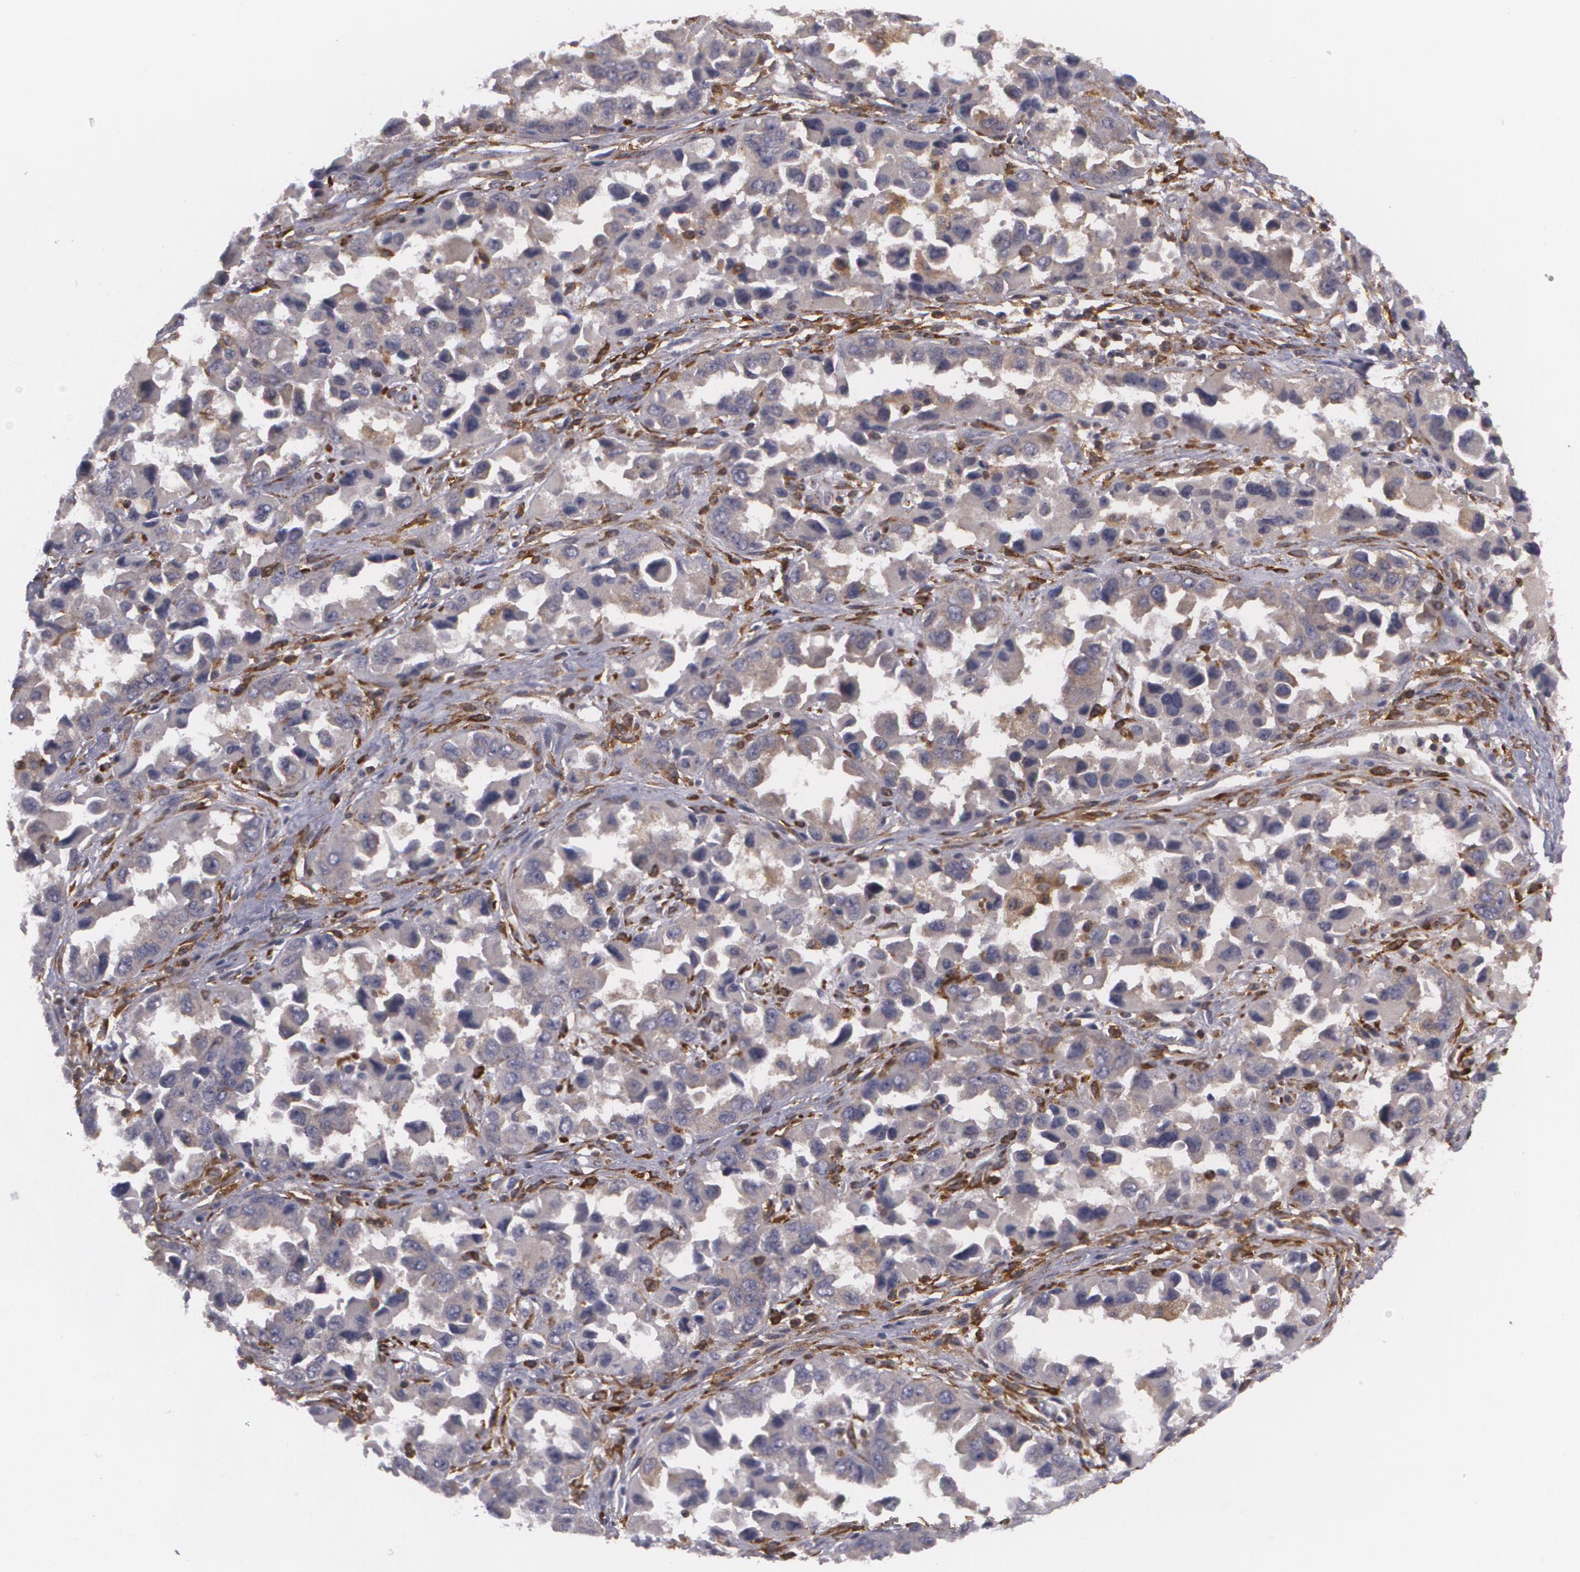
{"staining": {"intensity": "weak", "quantity": "<25%", "location": "cytoplasmic/membranous"}, "tissue": "ovarian cancer", "cell_type": "Tumor cells", "image_type": "cancer", "snomed": [{"axis": "morphology", "description": "Cystadenocarcinoma, serous, NOS"}, {"axis": "topography", "description": "Ovary"}], "caption": "Human ovarian cancer (serous cystadenocarcinoma) stained for a protein using IHC reveals no expression in tumor cells.", "gene": "BIN1", "patient": {"sex": "female", "age": 84}}